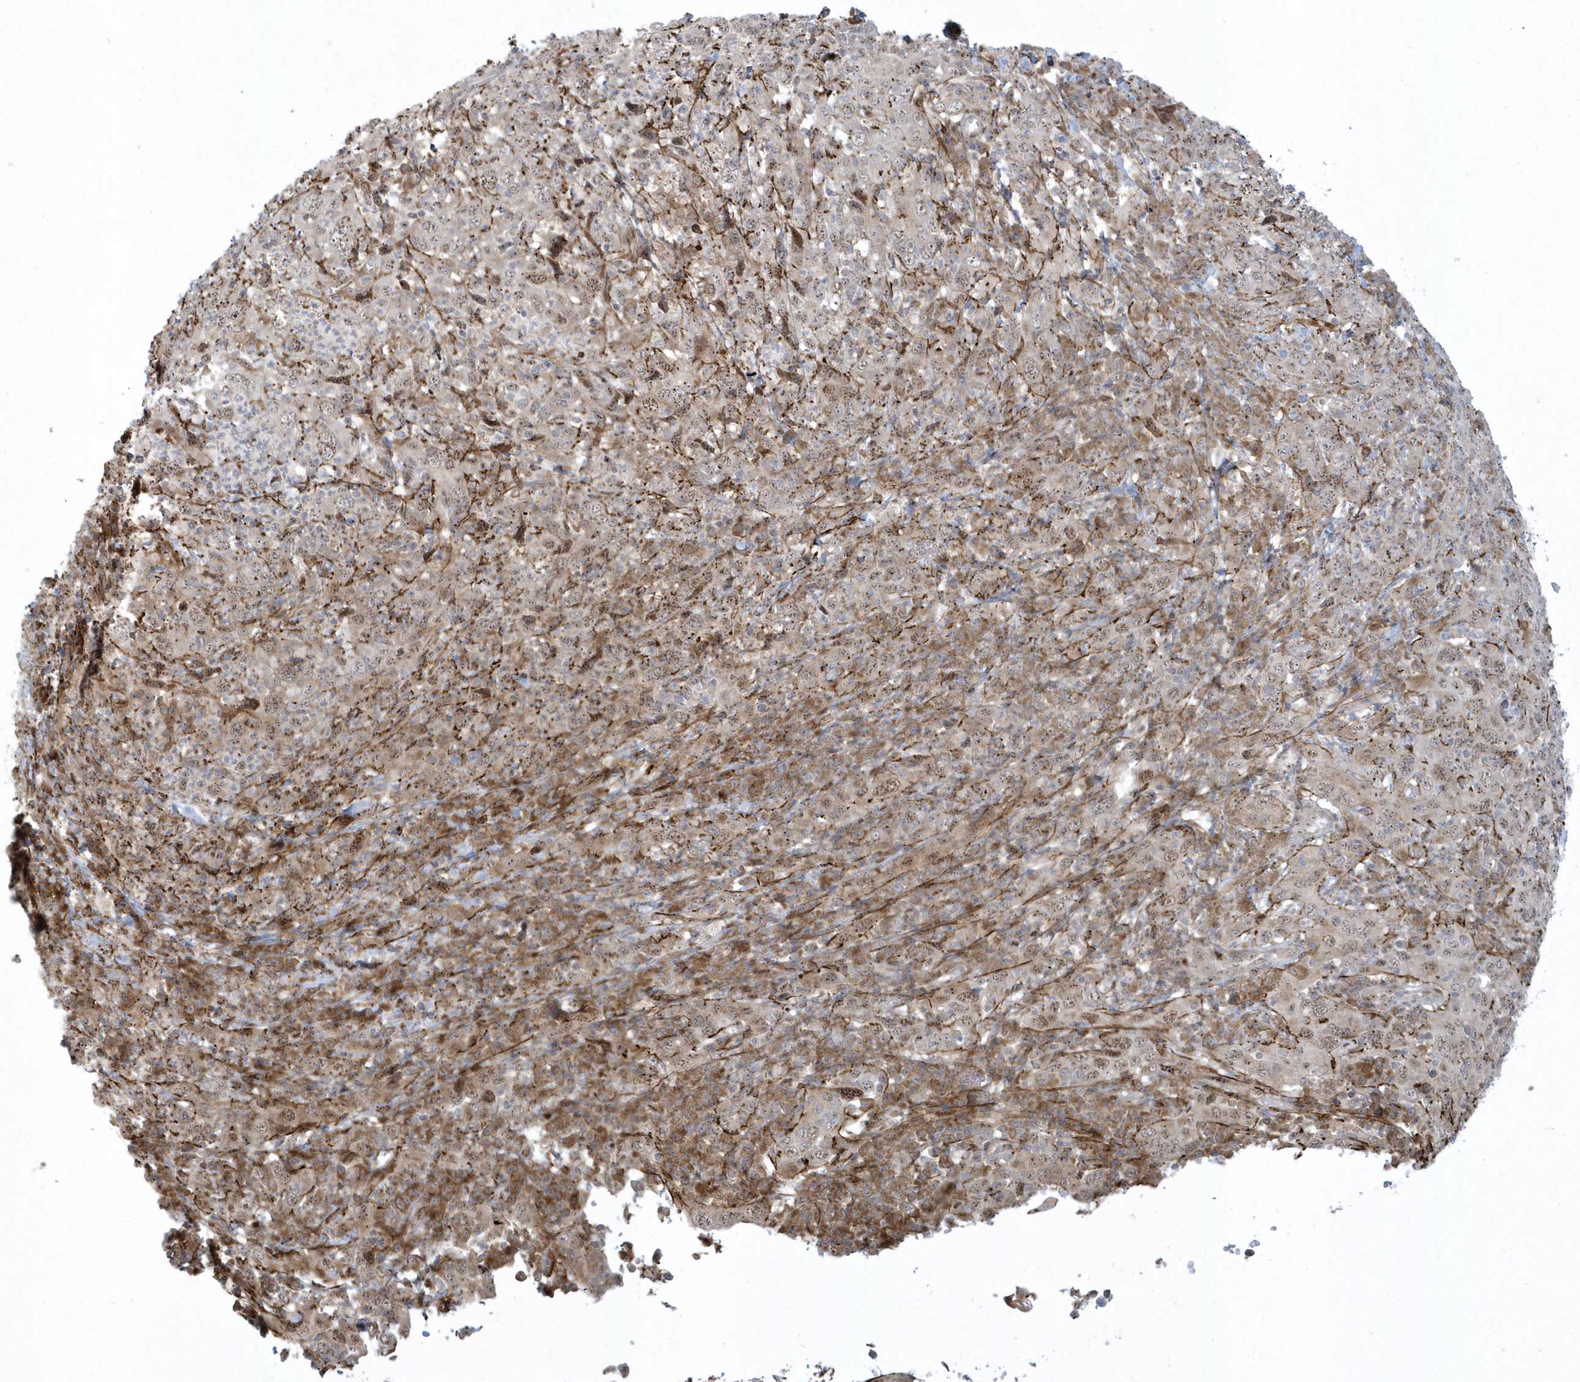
{"staining": {"intensity": "weak", "quantity": ">75%", "location": "cytoplasmic/membranous,nuclear"}, "tissue": "cervical cancer", "cell_type": "Tumor cells", "image_type": "cancer", "snomed": [{"axis": "morphology", "description": "Squamous cell carcinoma, NOS"}, {"axis": "topography", "description": "Cervix"}], "caption": "The photomicrograph shows a brown stain indicating the presence of a protein in the cytoplasmic/membranous and nuclear of tumor cells in cervical squamous cell carcinoma.", "gene": "MASP2", "patient": {"sex": "female", "age": 46}}